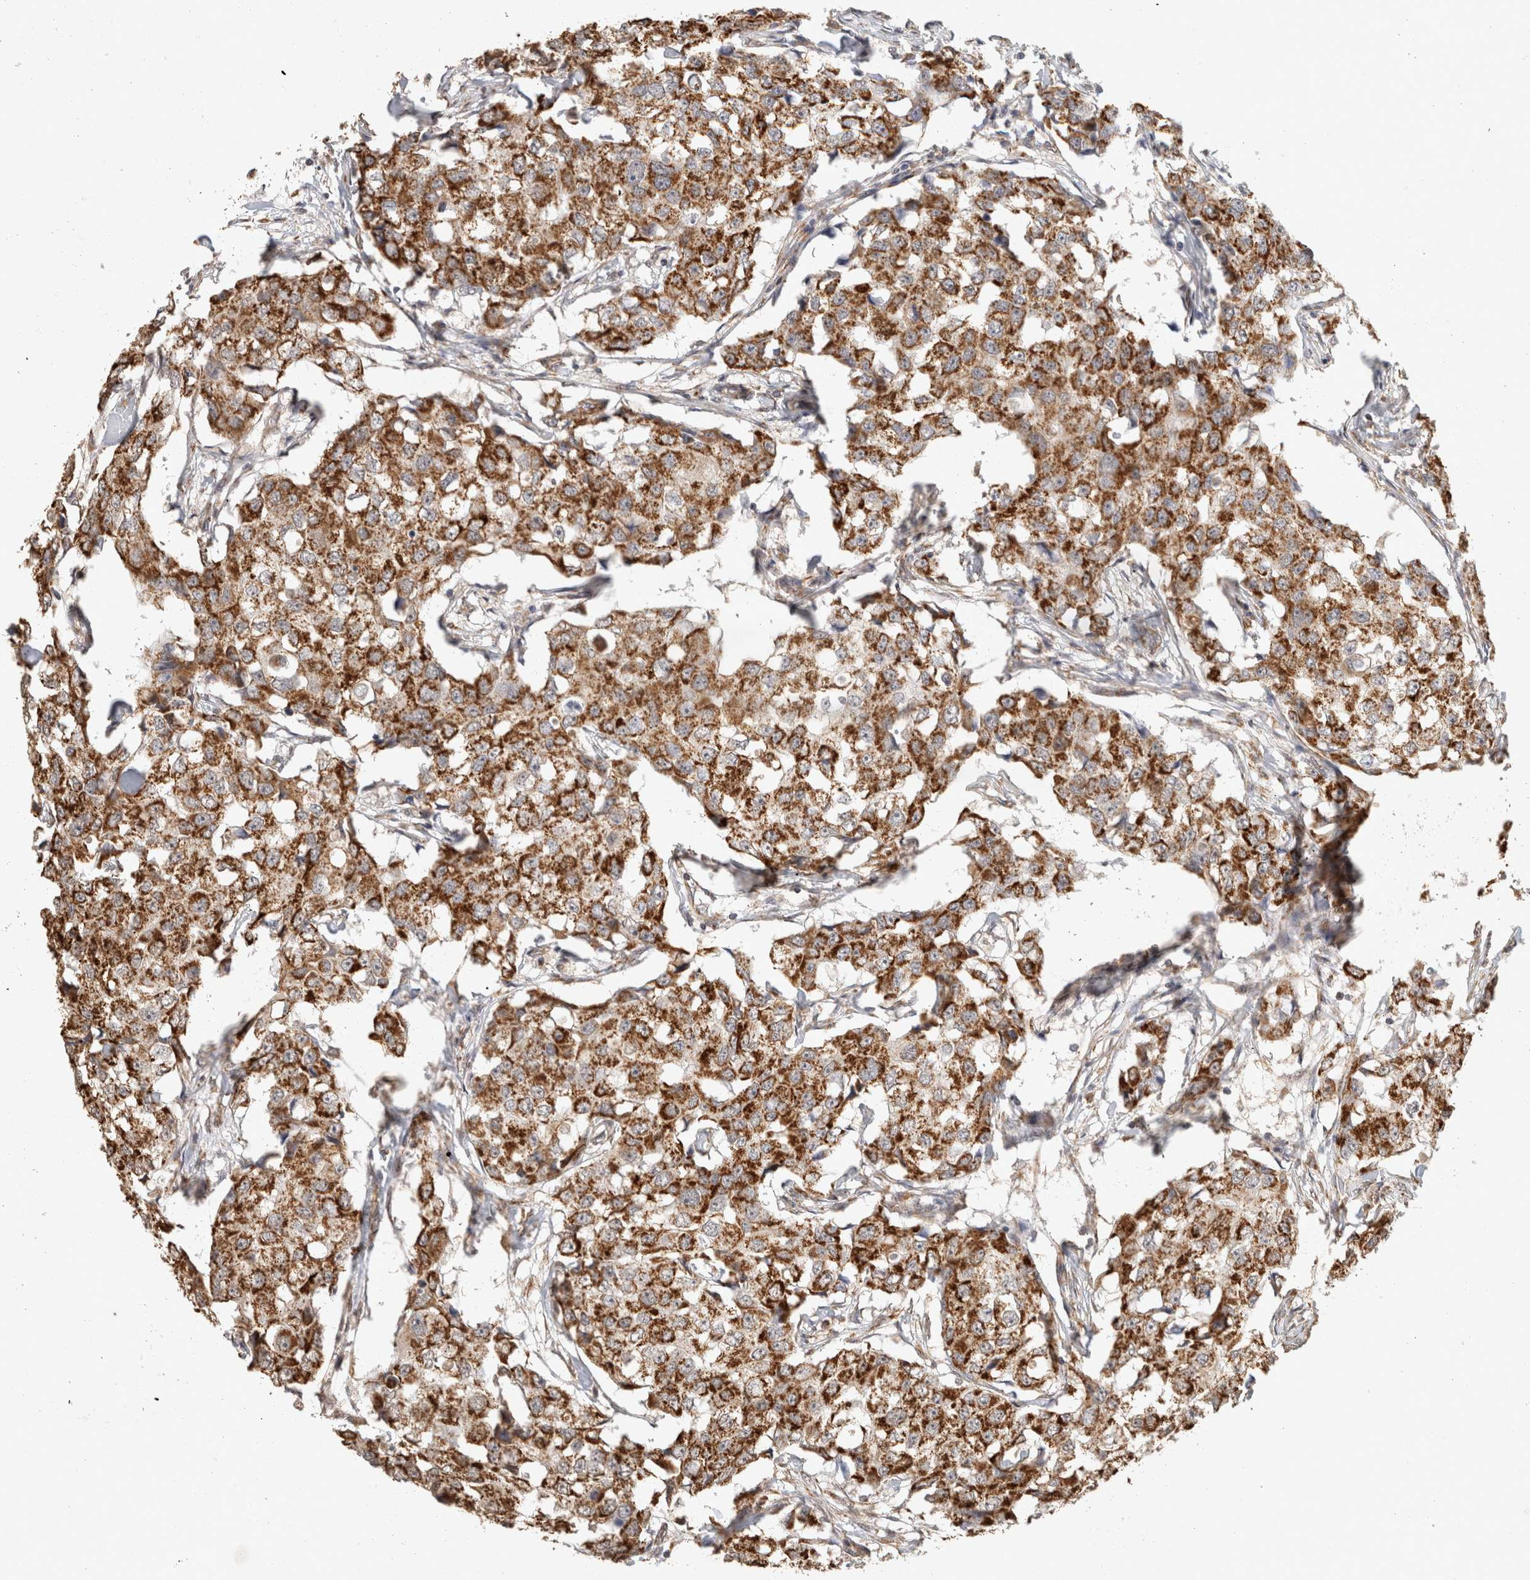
{"staining": {"intensity": "strong", "quantity": ">75%", "location": "cytoplasmic/membranous"}, "tissue": "breast cancer", "cell_type": "Tumor cells", "image_type": "cancer", "snomed": [{"axis": "morphology", "description": "Duct carcinoma"}, {"axis": "topography", "description": "Breast"}], "caption": "There is high levels of strong cytoplasmic/membranous expression in tumor cells of breast cancer (infiltrating ductal carcinoma), as demonstrated by immunohistochemical staining (brown color).", "gene": "BNIP3L", "patient": {"sex": "female", "age": 27}}